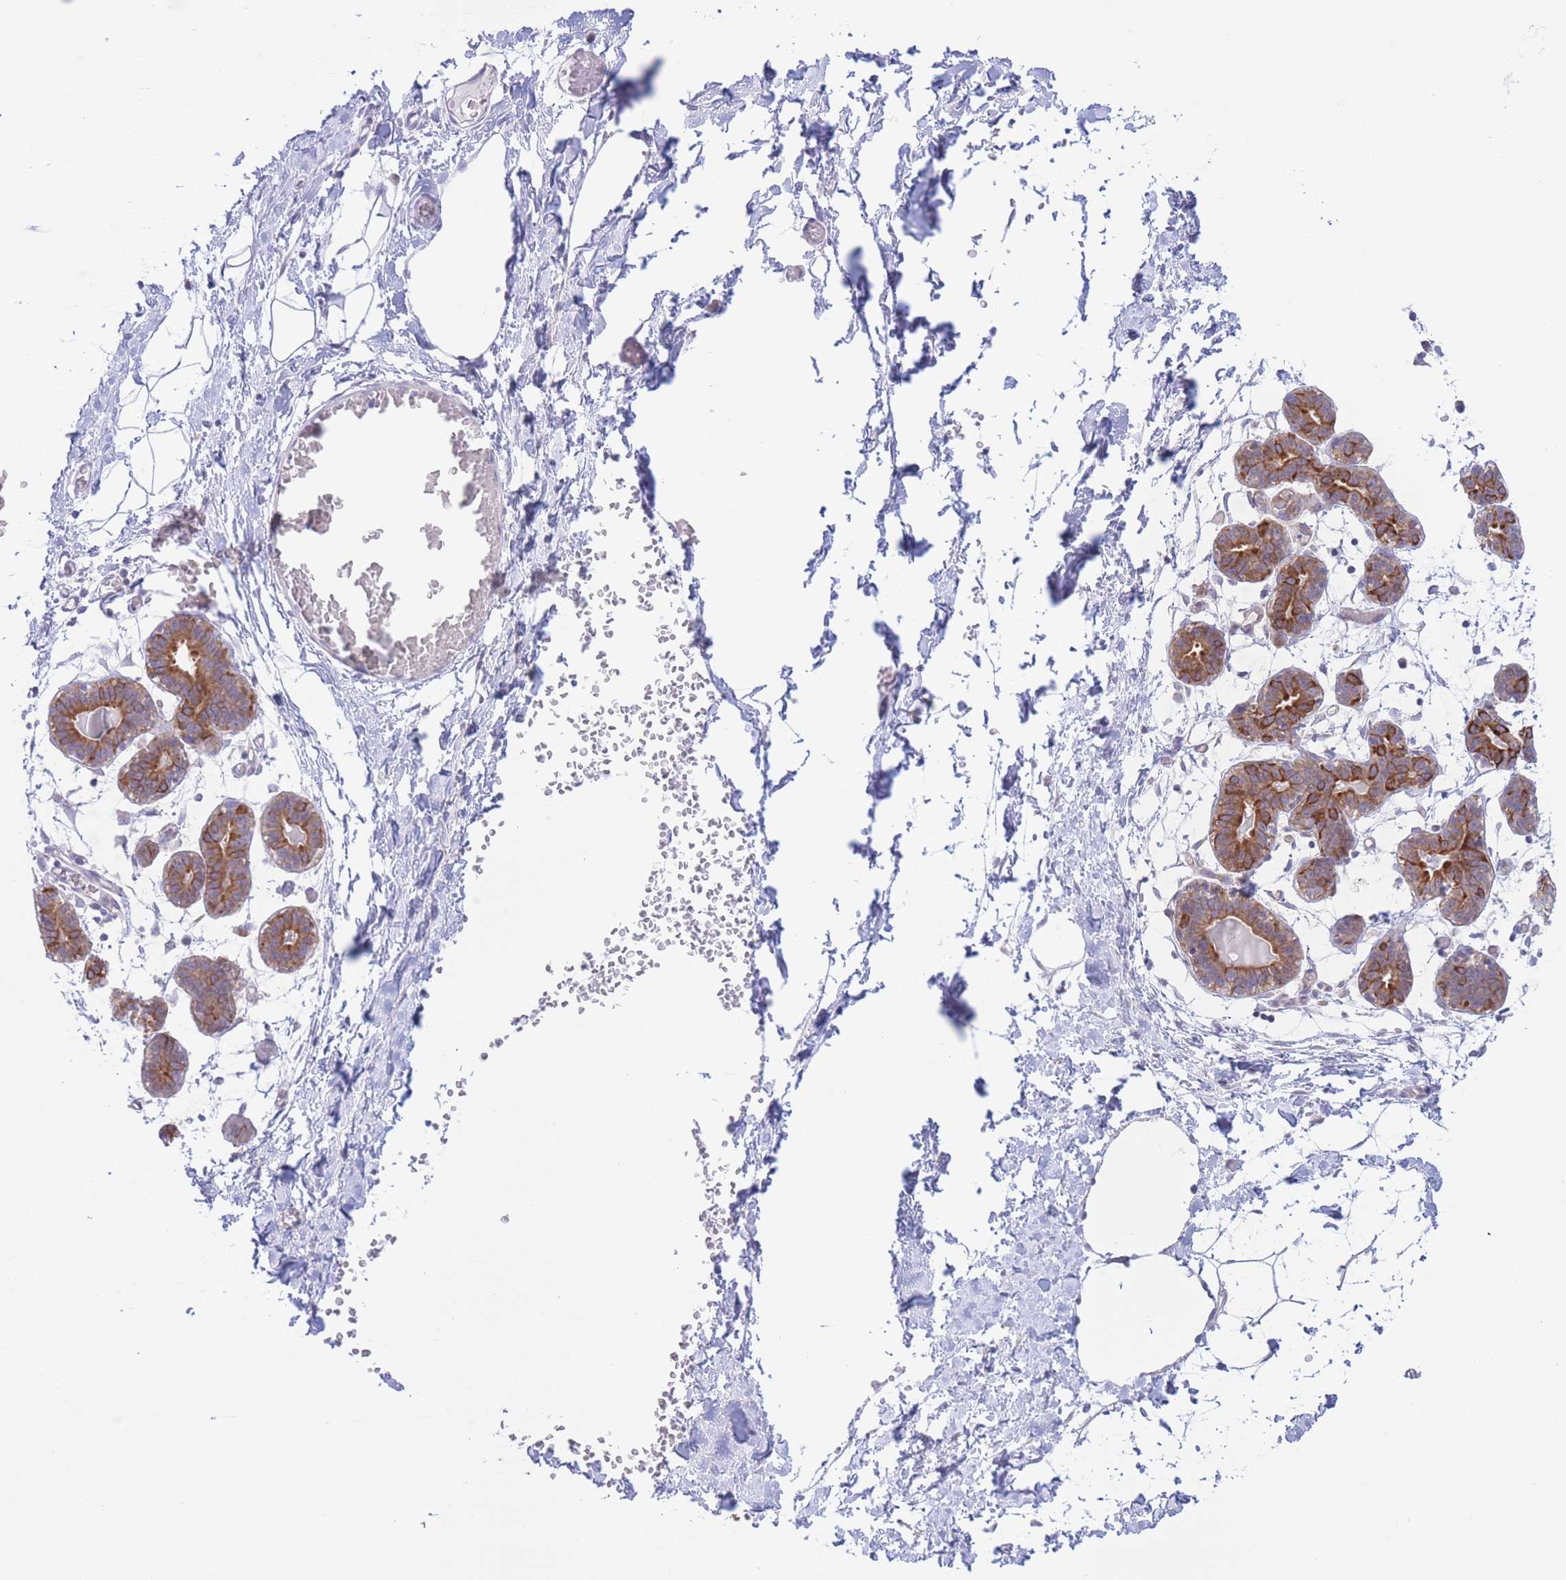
{"staining": {"intensity": "negative", "quantity": "none", "location": "none"}, "tissue": "breast", "cell_type": "Adipocytes", "image_type": "normal", "snomed": [{"axis": "morphology", "description": "Normal tissue, NOS"}, {"axis": "topography", "description": "Breast"}], "caption": "Human breast stained for a protein using IHC shows no expression in adipocytes.", "gene": "MRPS31", "patient": {"sex": "female", "age": 27}}